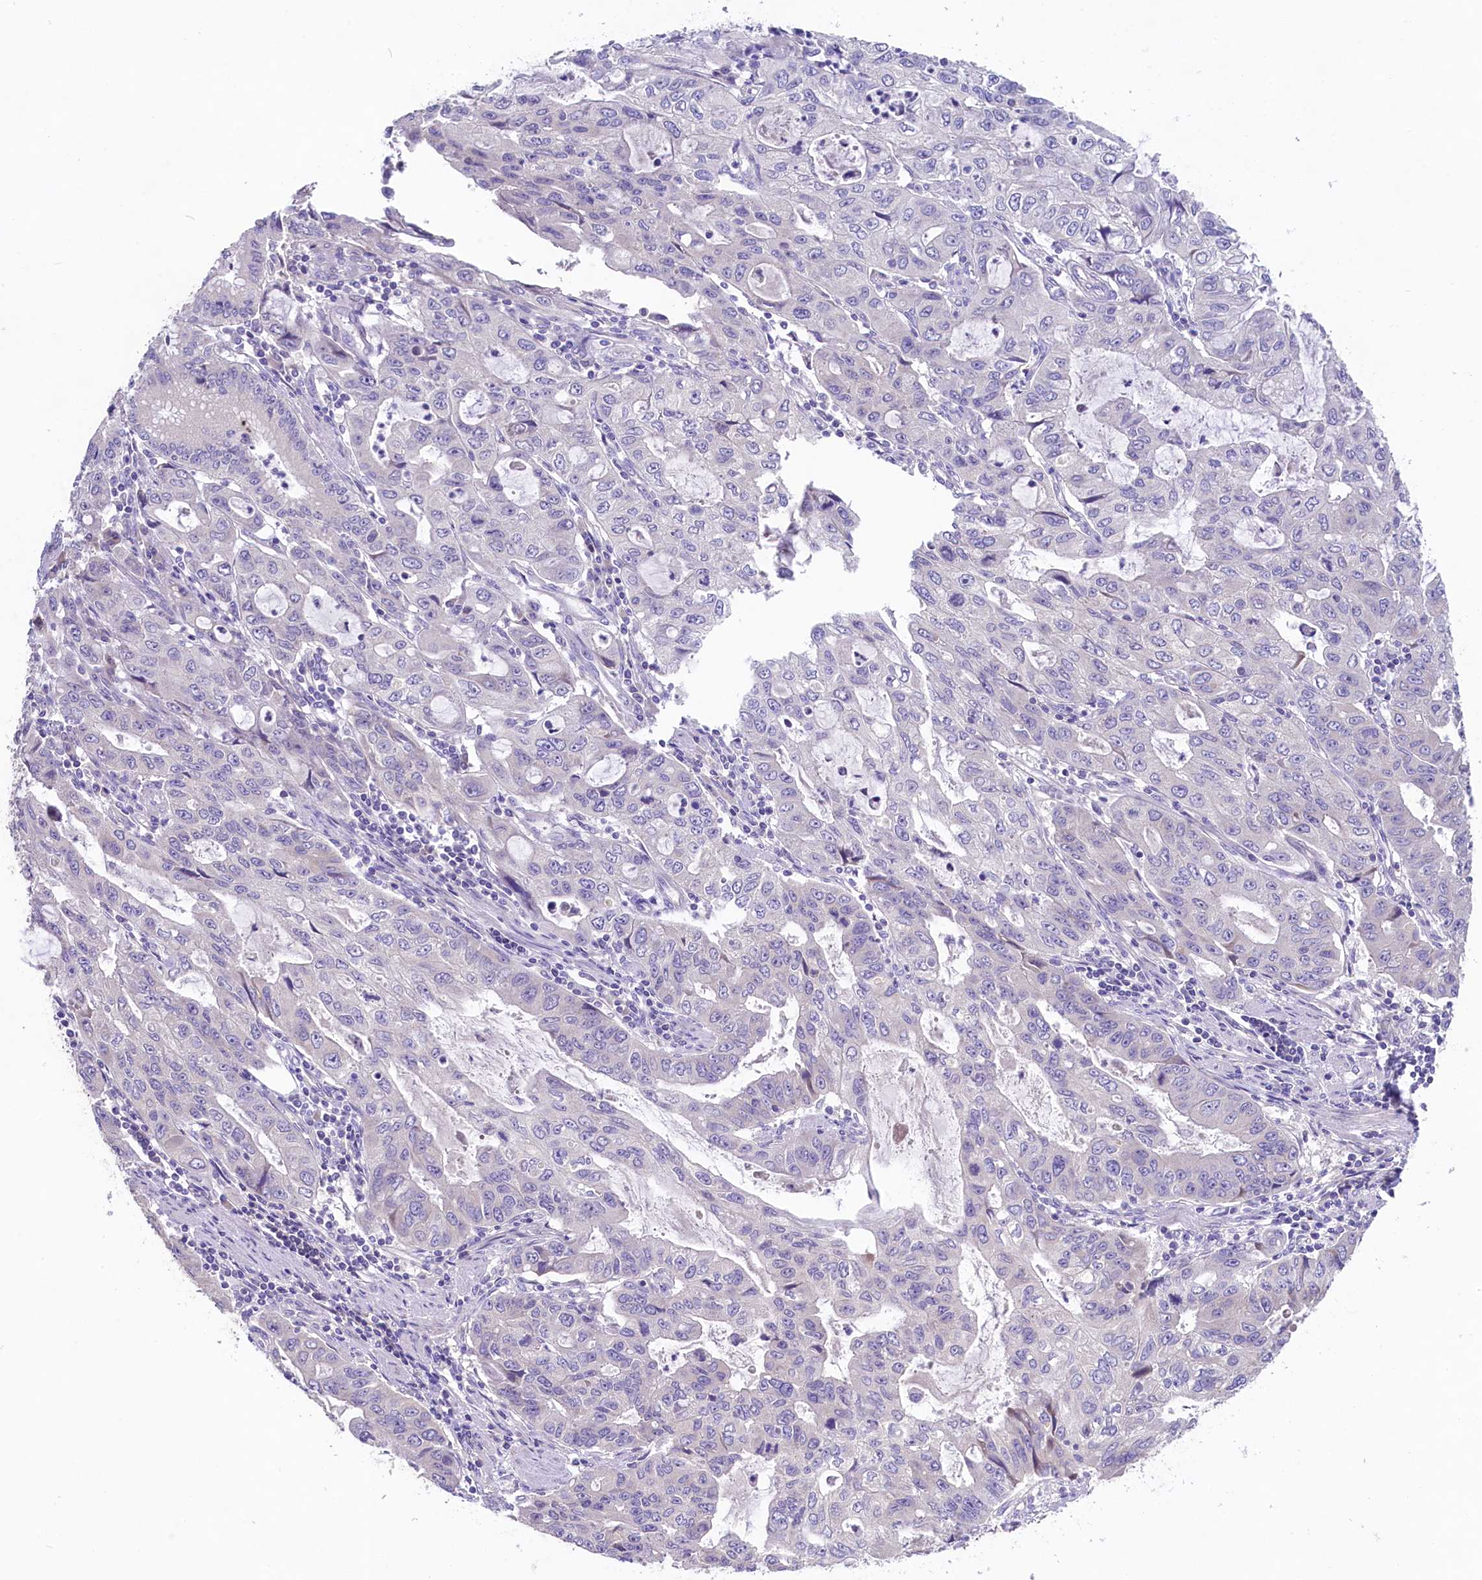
{"staining": {"intensity": "negative", "quantity": "none", "location": "none"}, "tissue": "stomach cancer", "cell_type": "Tumor cells", "image_type": "cancer", "snomed": [{"axis": "morphology", "description": "Adenocarcinoma, NOS"}, {"axis": "topography", "description": "Stomach, upper"}], "caption": "Immunohistochemistry histopathology image of human stomach cancer stained for a protein (brown), which reveals no staining in tumor cells. (Stains: DAB (3,3'-diaminobenzidine) immunohistochemistry (IHC) with hematoxylin counter stain, Microscopy: brightfield microscopy at high magnification).", "gene": "CD99L2", "patient": {"sex": "female", "age": 52}}